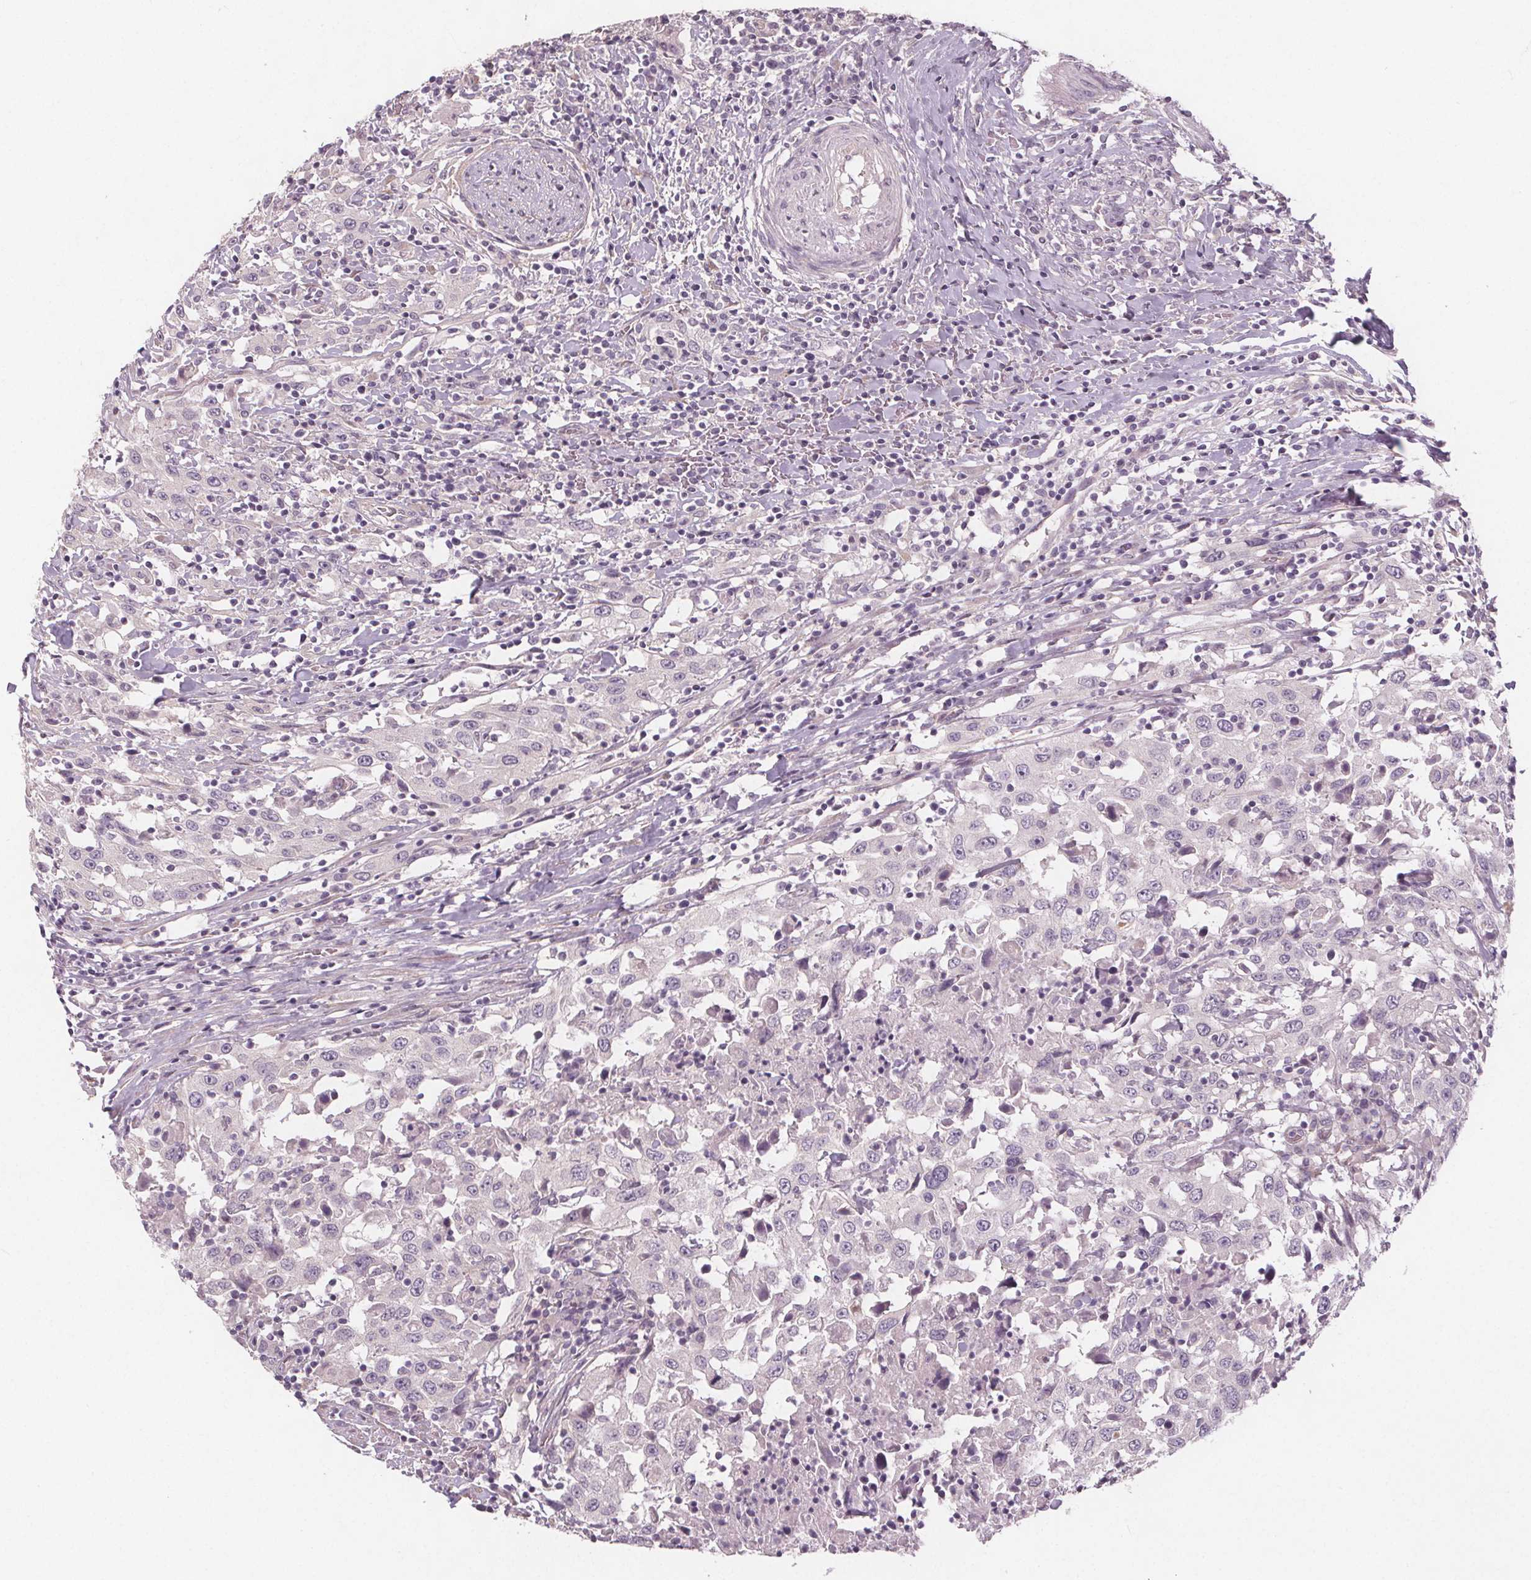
{"staining": {"intensity": "negative", "quantity": "none", "location": "none"}, "tissue": "urothelial cancer", "cell_type": "Tumor cells", "image_type": "cancer", "snomed": [{"axis": "morphology", "description": "Urothelial carcinoma, High grade"}, {"axis": "topography", "description": "Urinary bladder"}], "caption": "Immunohistochemical staining of urothelial cancer exhibits no significant positivity in tumor cells.", "gene": "VNN1", "patient": {"sex": "male", "age": 61}}